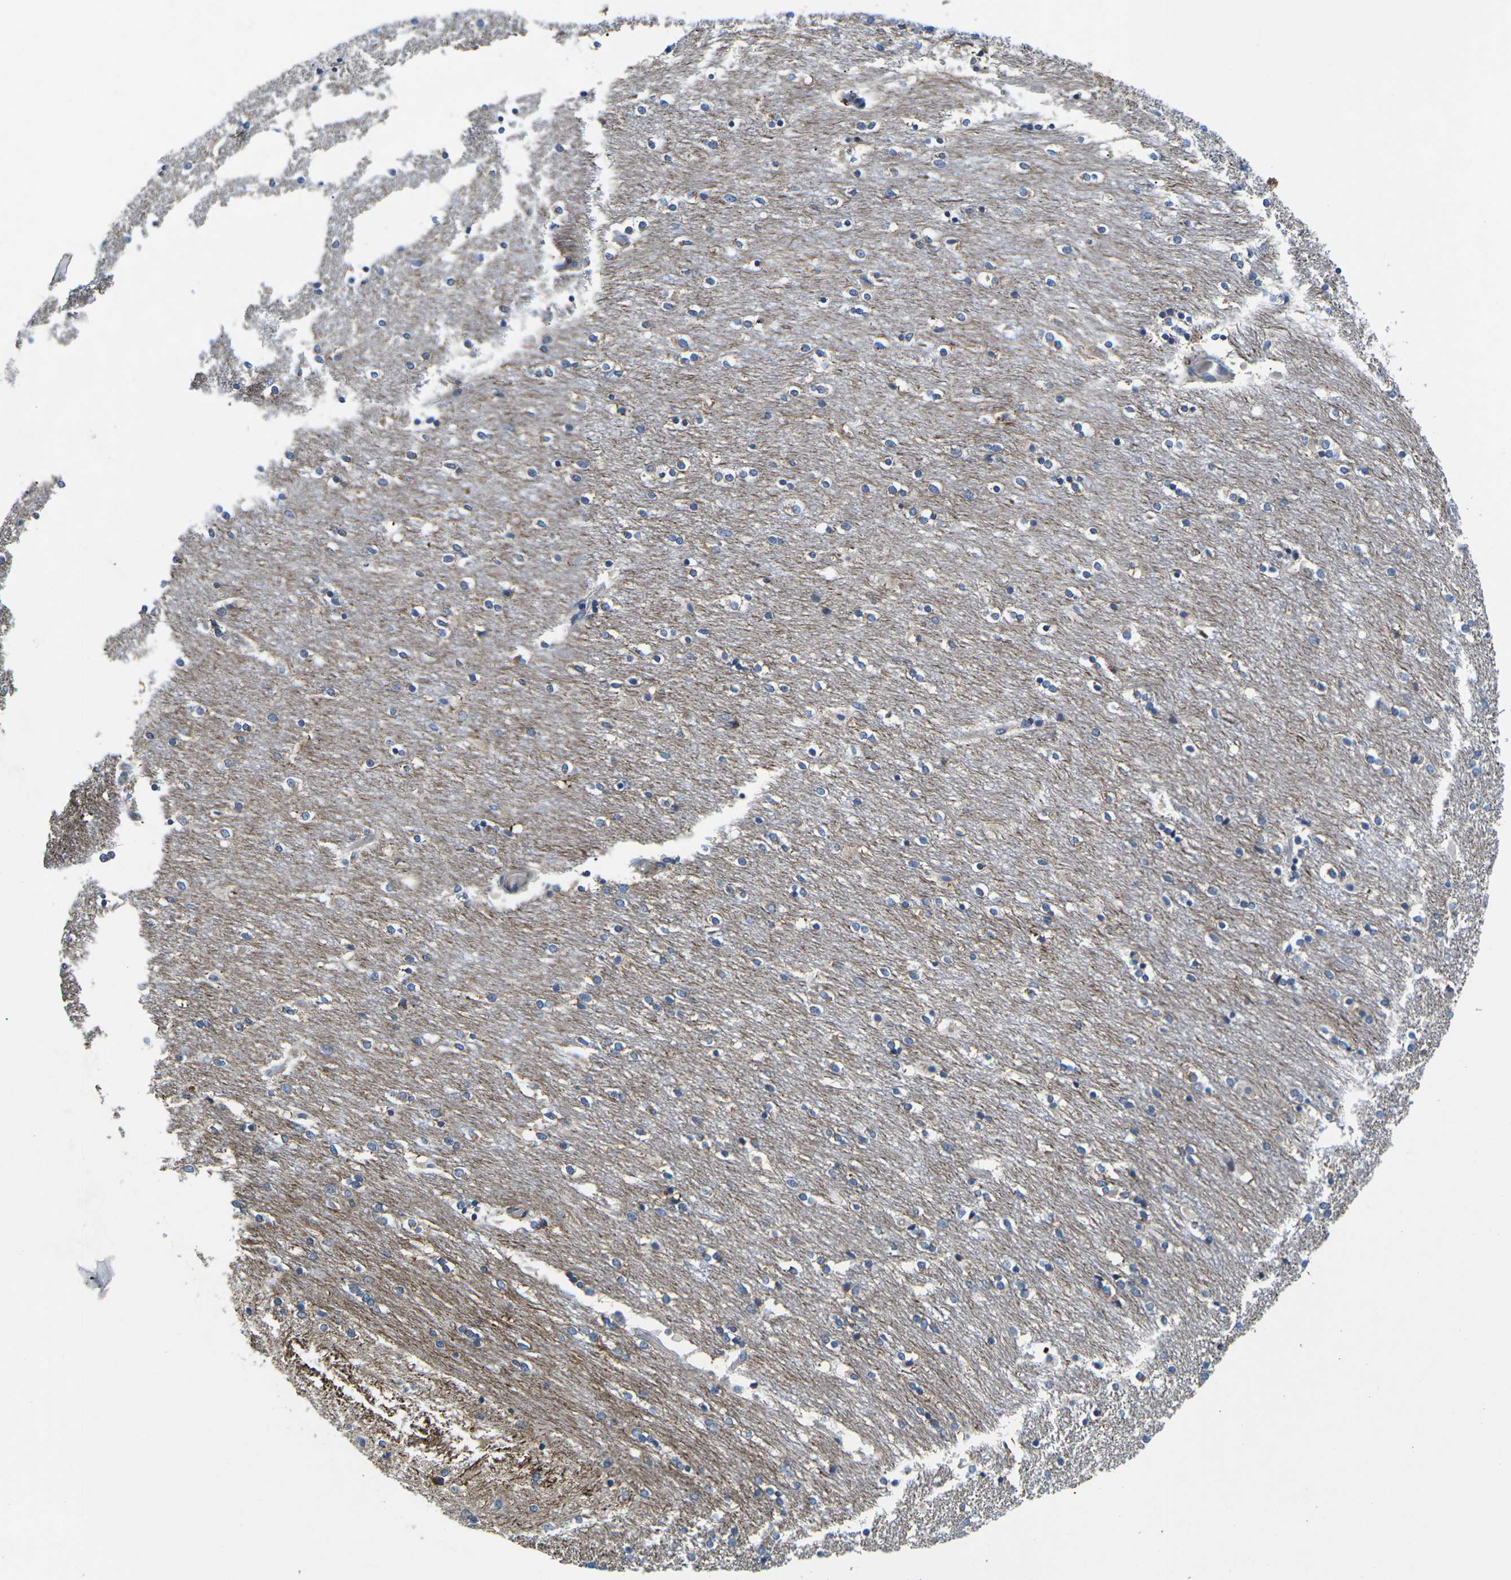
{"staining": {"intensity": "negative", "quantity": "none", "location": "none"}, "tissue": "caudate", "cell_type": "Glial cells", "image_type": "normal", "snomed": [{"axis": "morphology", "description": "Normal tissue, NOS"}, {"axis": "topography", "description": "Lateral ventricle wall"}], "caption": "IHC of normal caudate reveals no positivity in glial cells.", "gene": "TMEFF2", "patient": {"sex": "female", "age": 54}}